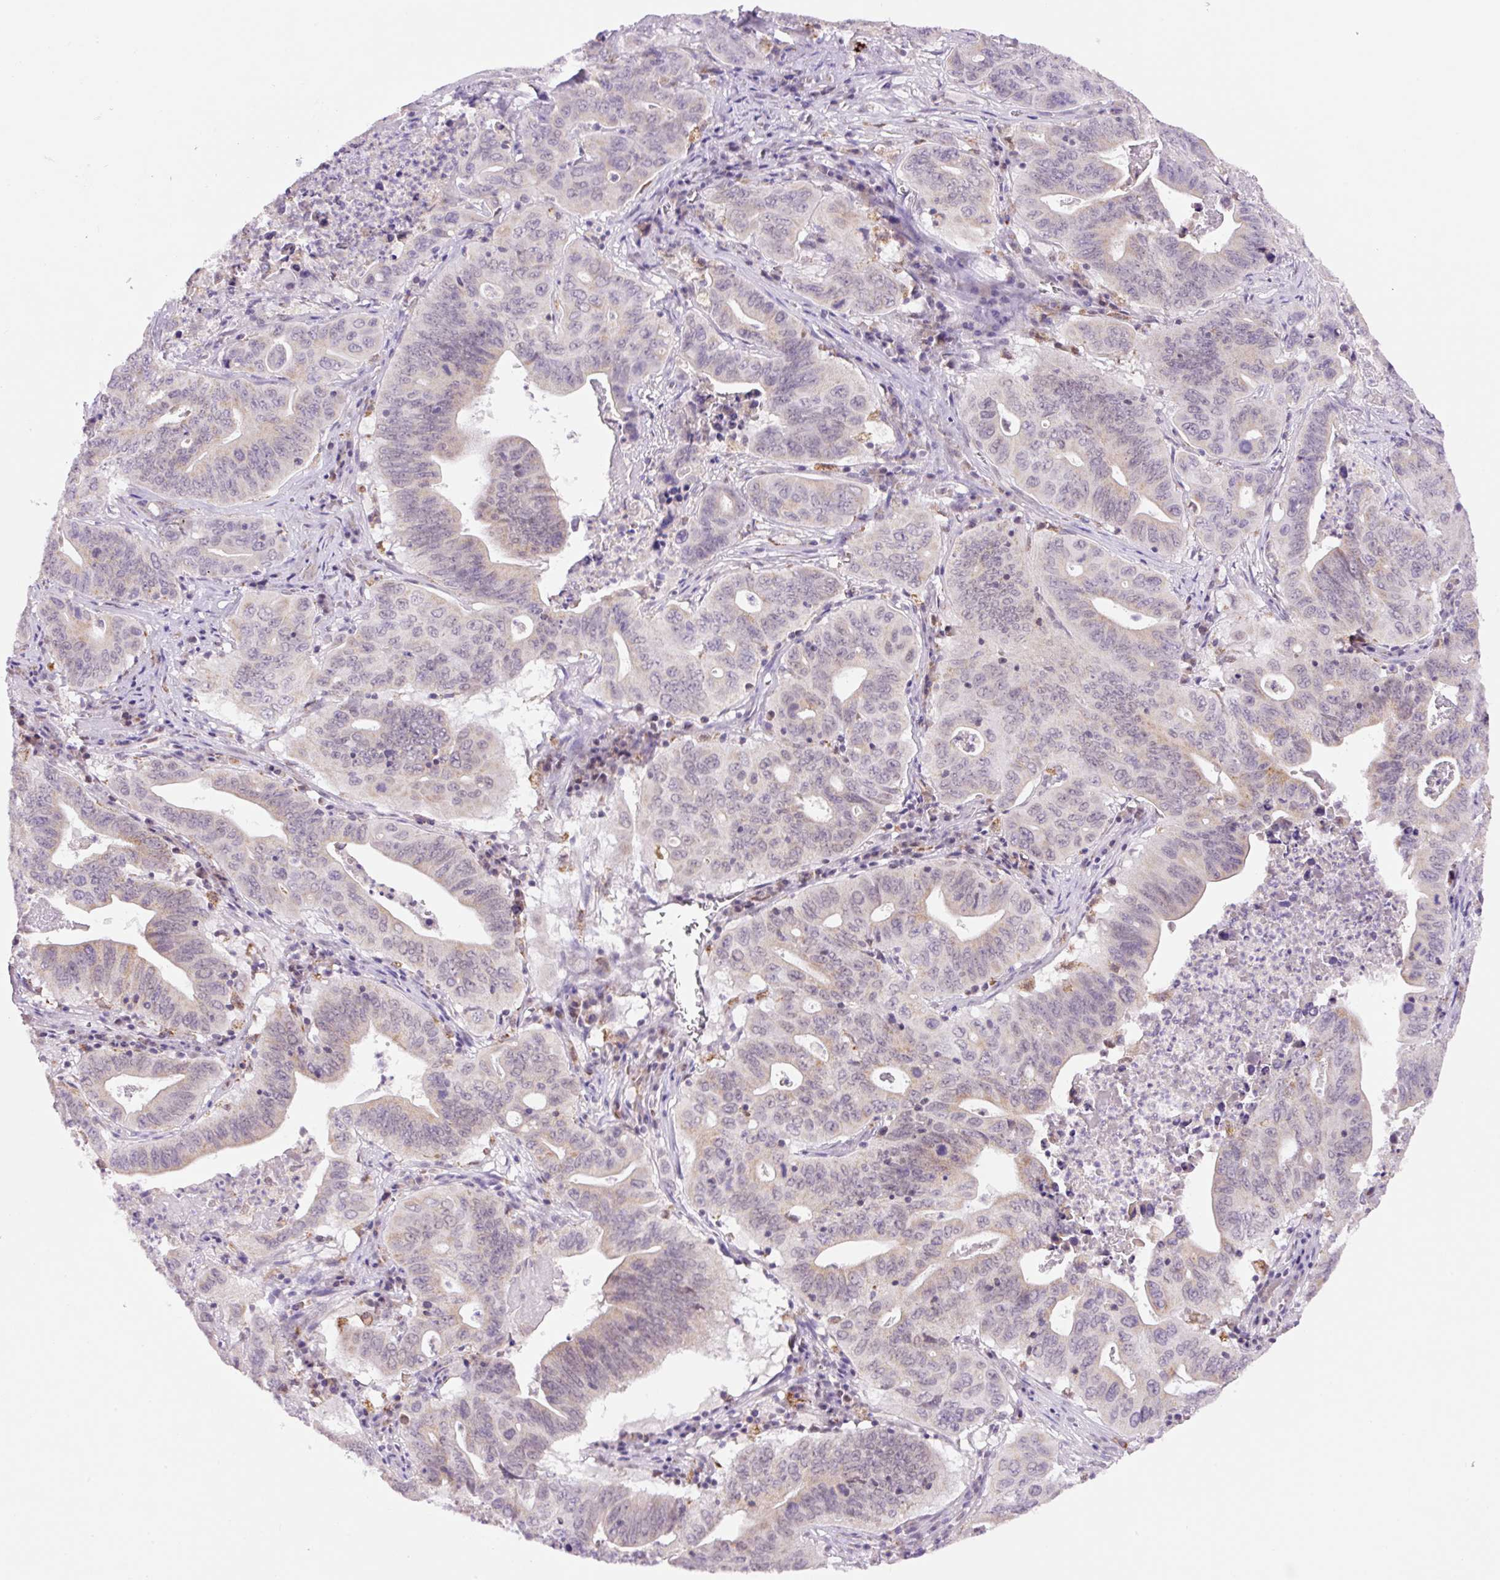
{"staining": {"intensity": "weak", "quantity": "<25%", "location": "cytoplasmic/membranous"}, "tissue": "lung cancer", "cell_type": "Tumor cells", "image_type": "cancer", "snomed": [{"axis": "morphology", "description": "Adenocarcinoma, NOS"}, {"axis": "topography", "description": "Lung"}], "caption": "High magnification brightfield microscopy of lung cancer stained with DAB (brown) and counterstained with hematoxylin (blue): tumor cells show no significant staining.", "gene": "PCK2", "patient": {"sex": "female", "age": 60}}